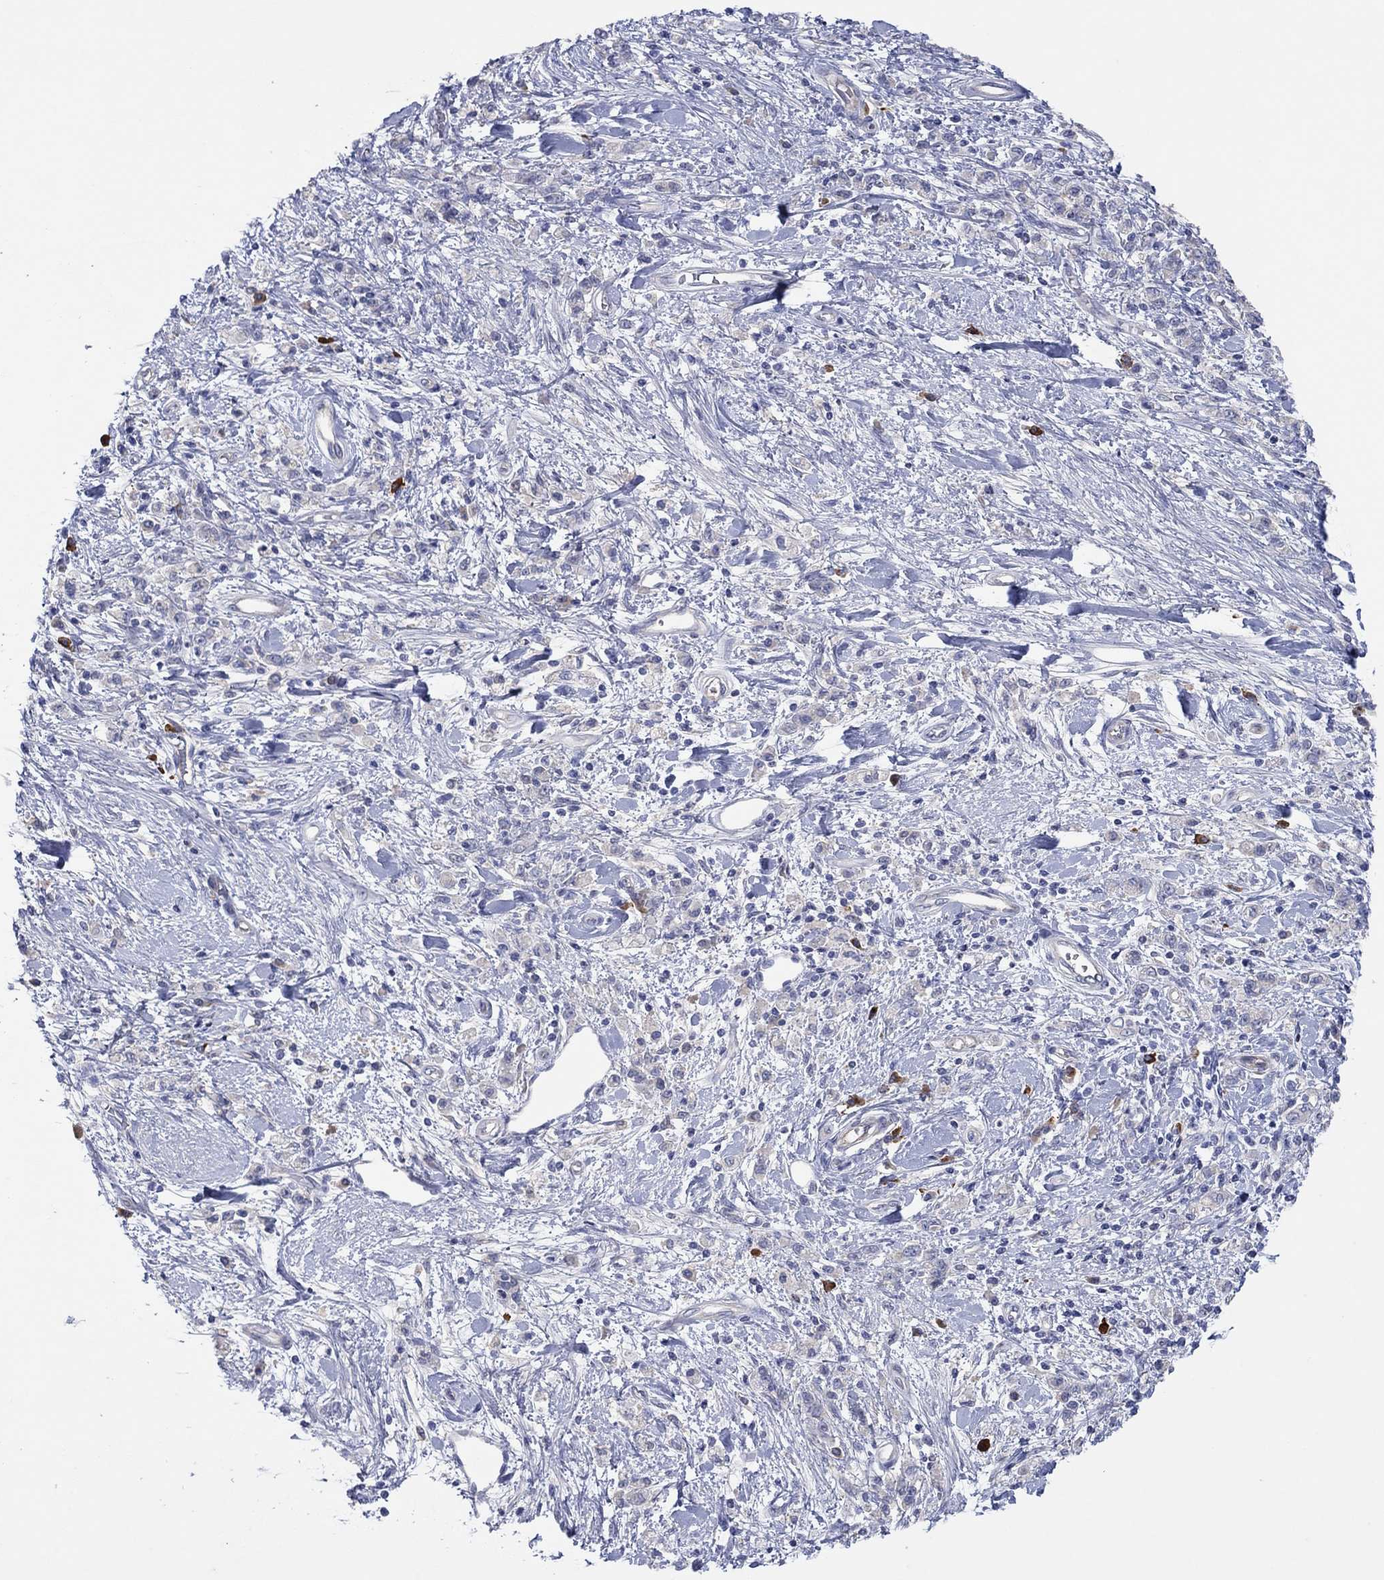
{"staining": {"intensity": "negative", "quantity": "none", "location": "none"}, "tissue": "stomach cancer", "cell_type": "Tumor cells", "image_type": "cancer", "snomed": [{"axis": "morphology", "description": "Adenocarcinoma, NOS"}, {"axis": "topography", "description": "Stomach"}], "caption": "A high-resolution photomicrograph shows immunohistochemistry staining of stomach adenocarcinoma, which displays no significant positivity in tumor cells.", "gene": "PLCL2", "patient": {"sex": "male", "age": 77}}